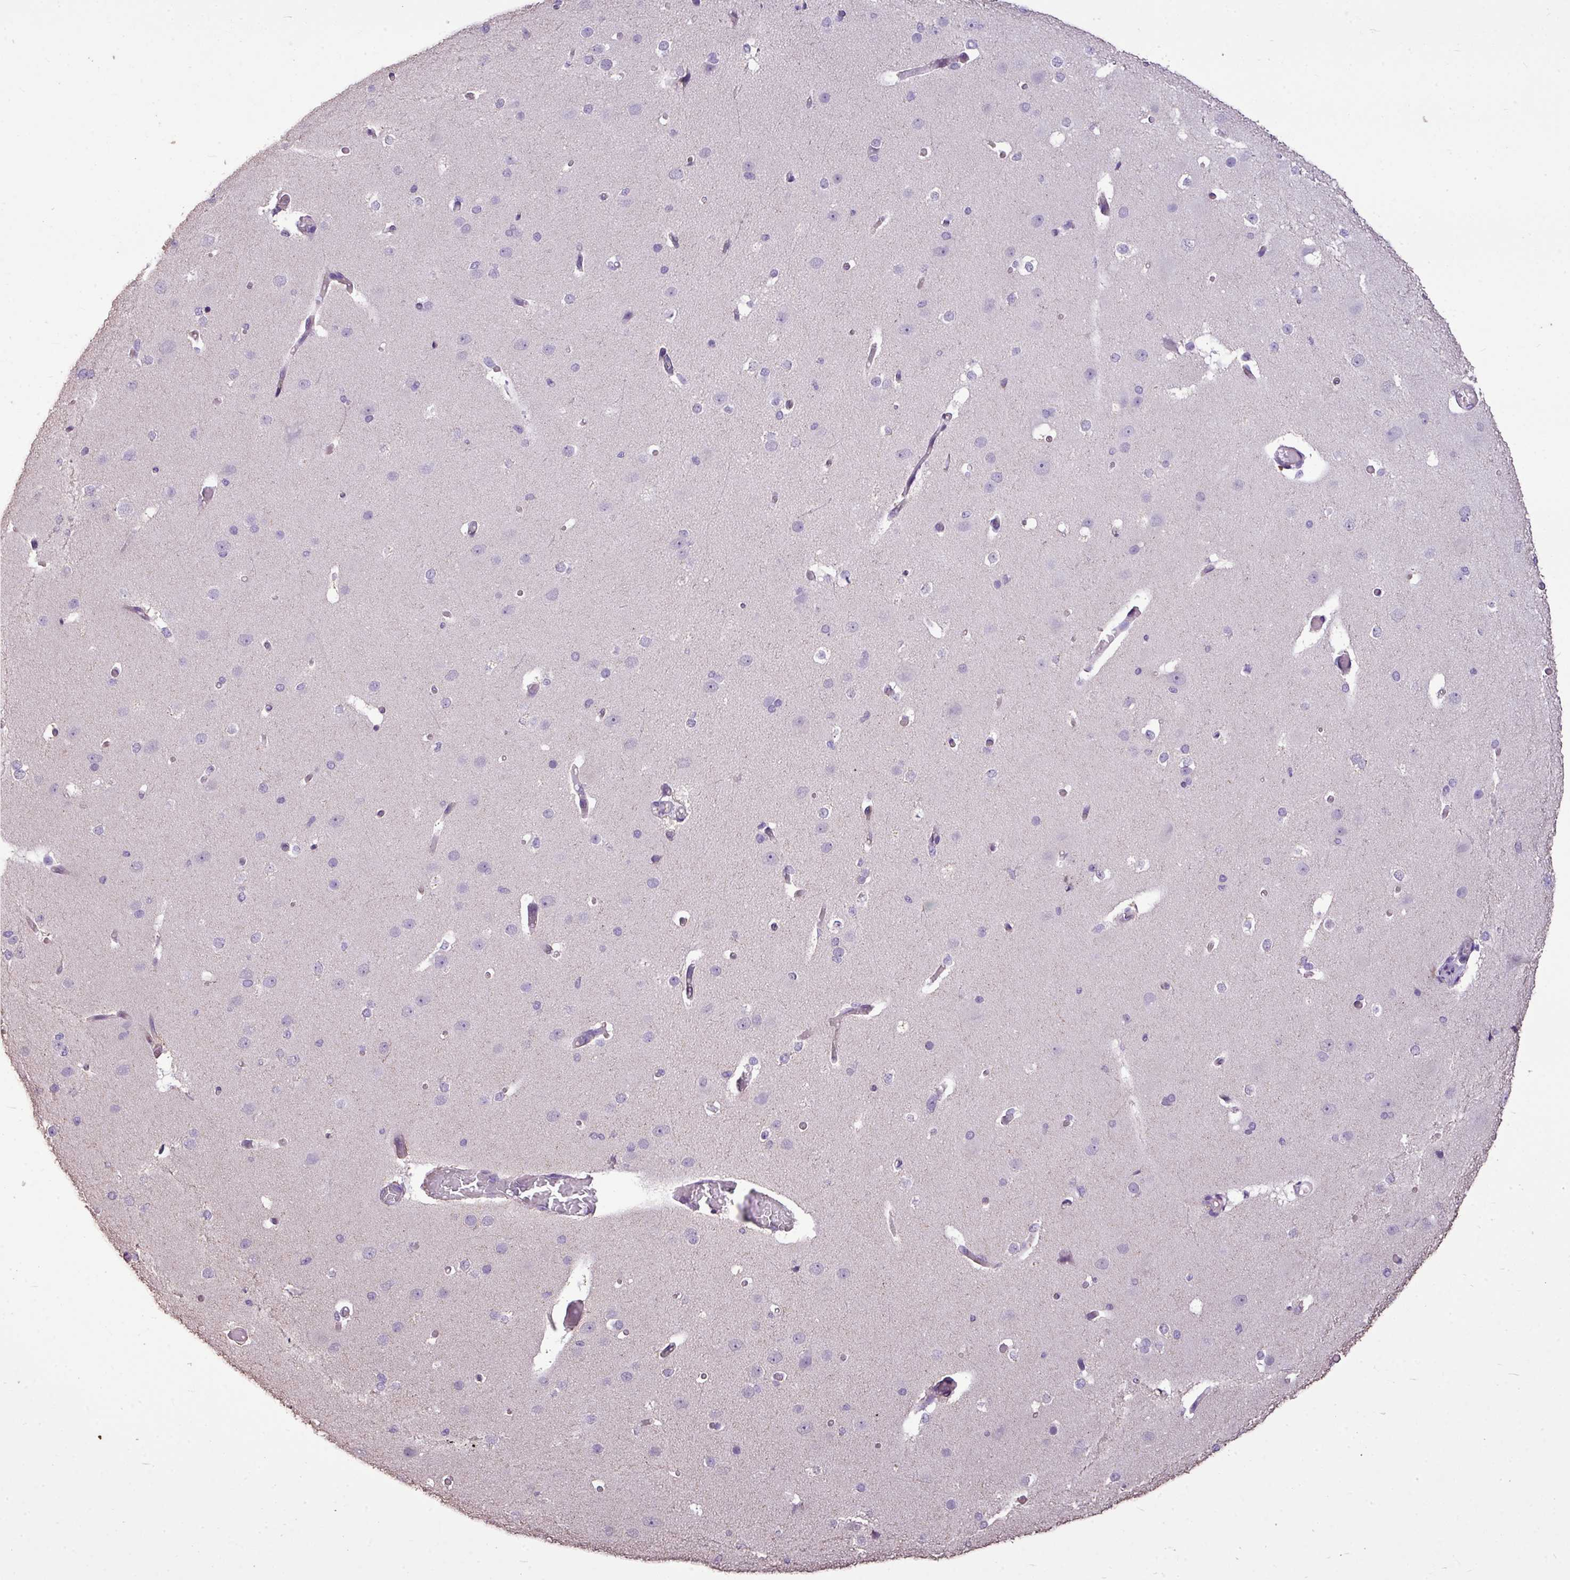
{"staining": {"intensity": "negative", "quantity": "none", "location": "none"}, "tissue": "cerebral cortex", "cell_type": "Endothelial cells", "image_type": "normal", "snomed": [{"axis": "morphology", "description": "Normal tissue, NOS"}, {"axis": "morphology", "description": "Inflammation, NOS"}, {"axis": "topography", "description": "Cerebral cortex"}], "caption": "Endothelial cells show no significant positivity in benign cerebral cortex. (Stains: DAB immunohistochemistry with hematoxylin counter stain, Microscopy: brightfield microscopy at high magnification).", "gene": "ALDH2", "patient": {"sex": "male", "age": 6}}